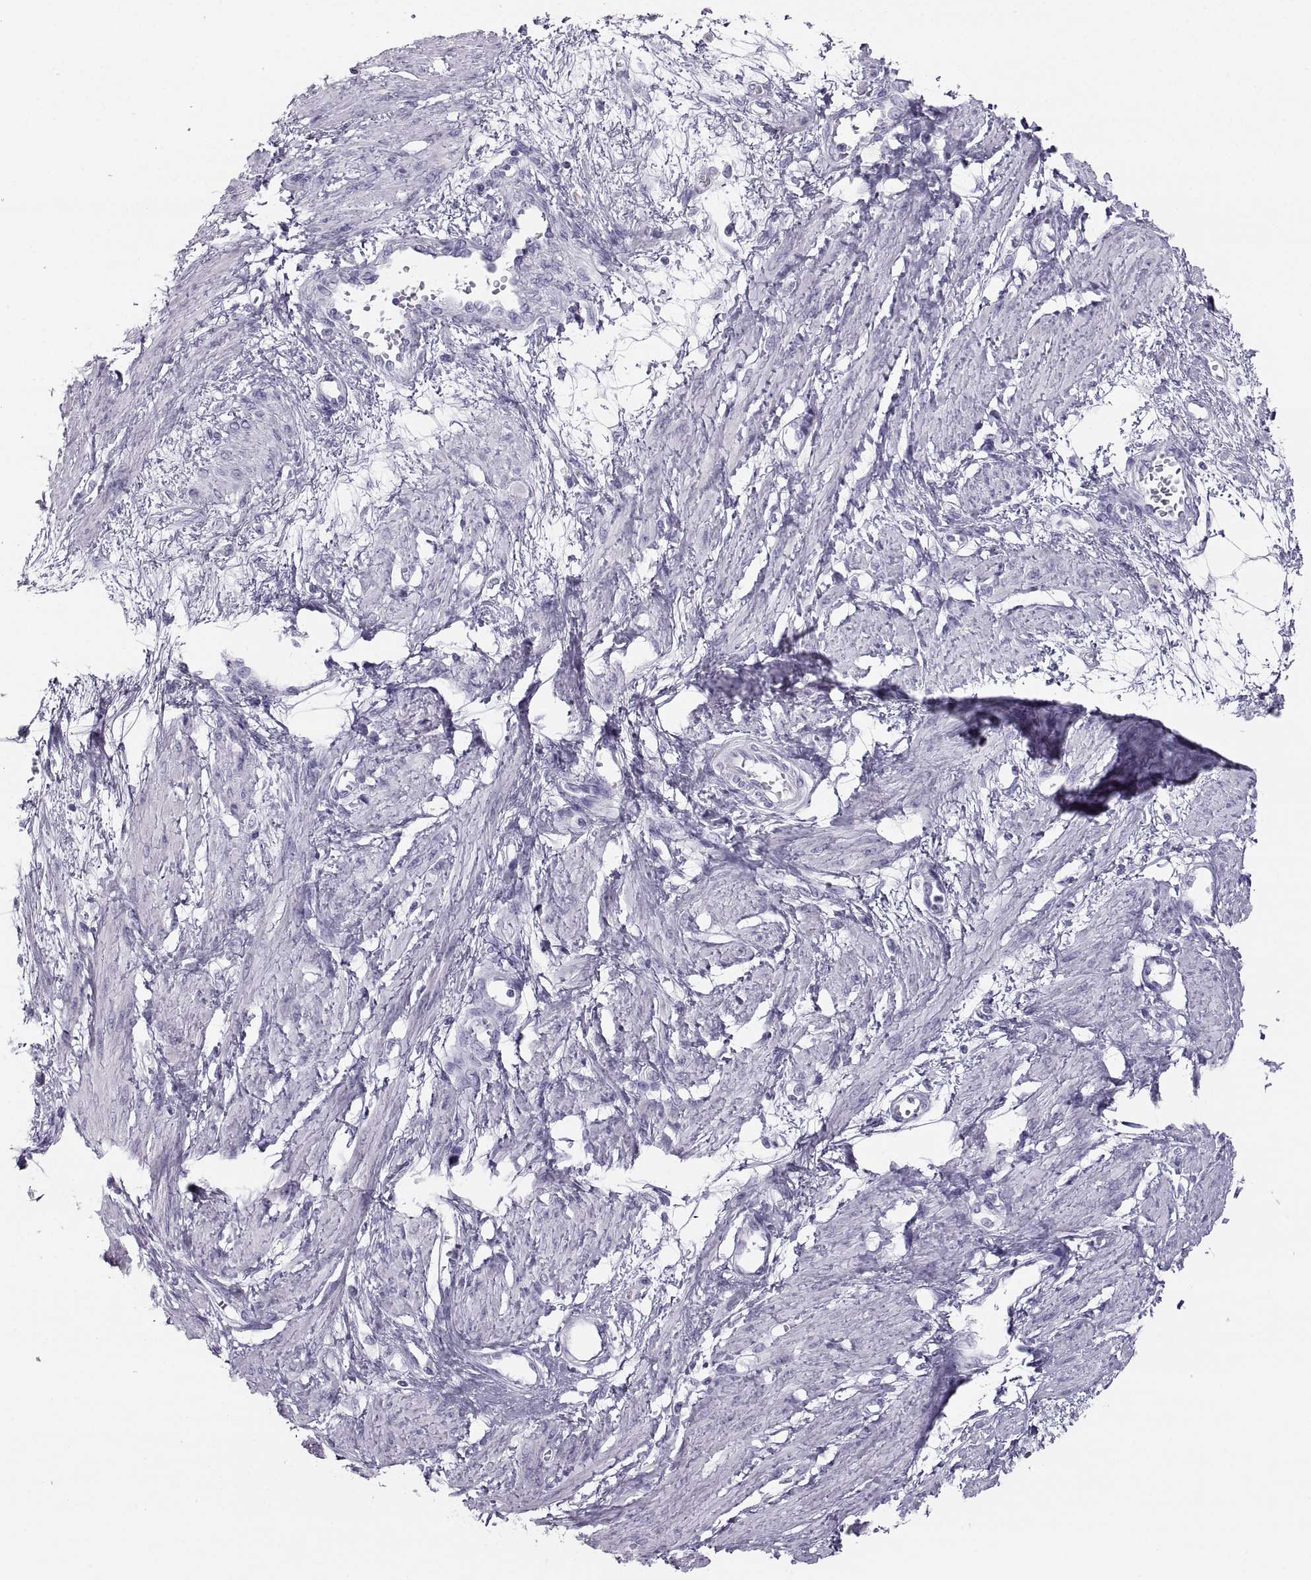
{"staining": {"intensity": "negative", "quantity": "none", "location": "none"}, "tissue": "smooth muscle", "cell_type": "Smooth muscle cells", "image_type": "normal", "snomed": [{"axis": "morphology", "description": "Normal tissue, NOS"}, {"axis": "topography", "description": "Smooth muscle"}, {"axis": "topography", "description": "Uterus"}], "caption": "Smooth muscle cells show no significant positivity in unremarkable smooth muscle. (Brightfield microscopy of DAB immunohistochemistry (IHC) at high magnification).", "gene": "SEMG1", "patient": {"sex": "female", "age": 39}}